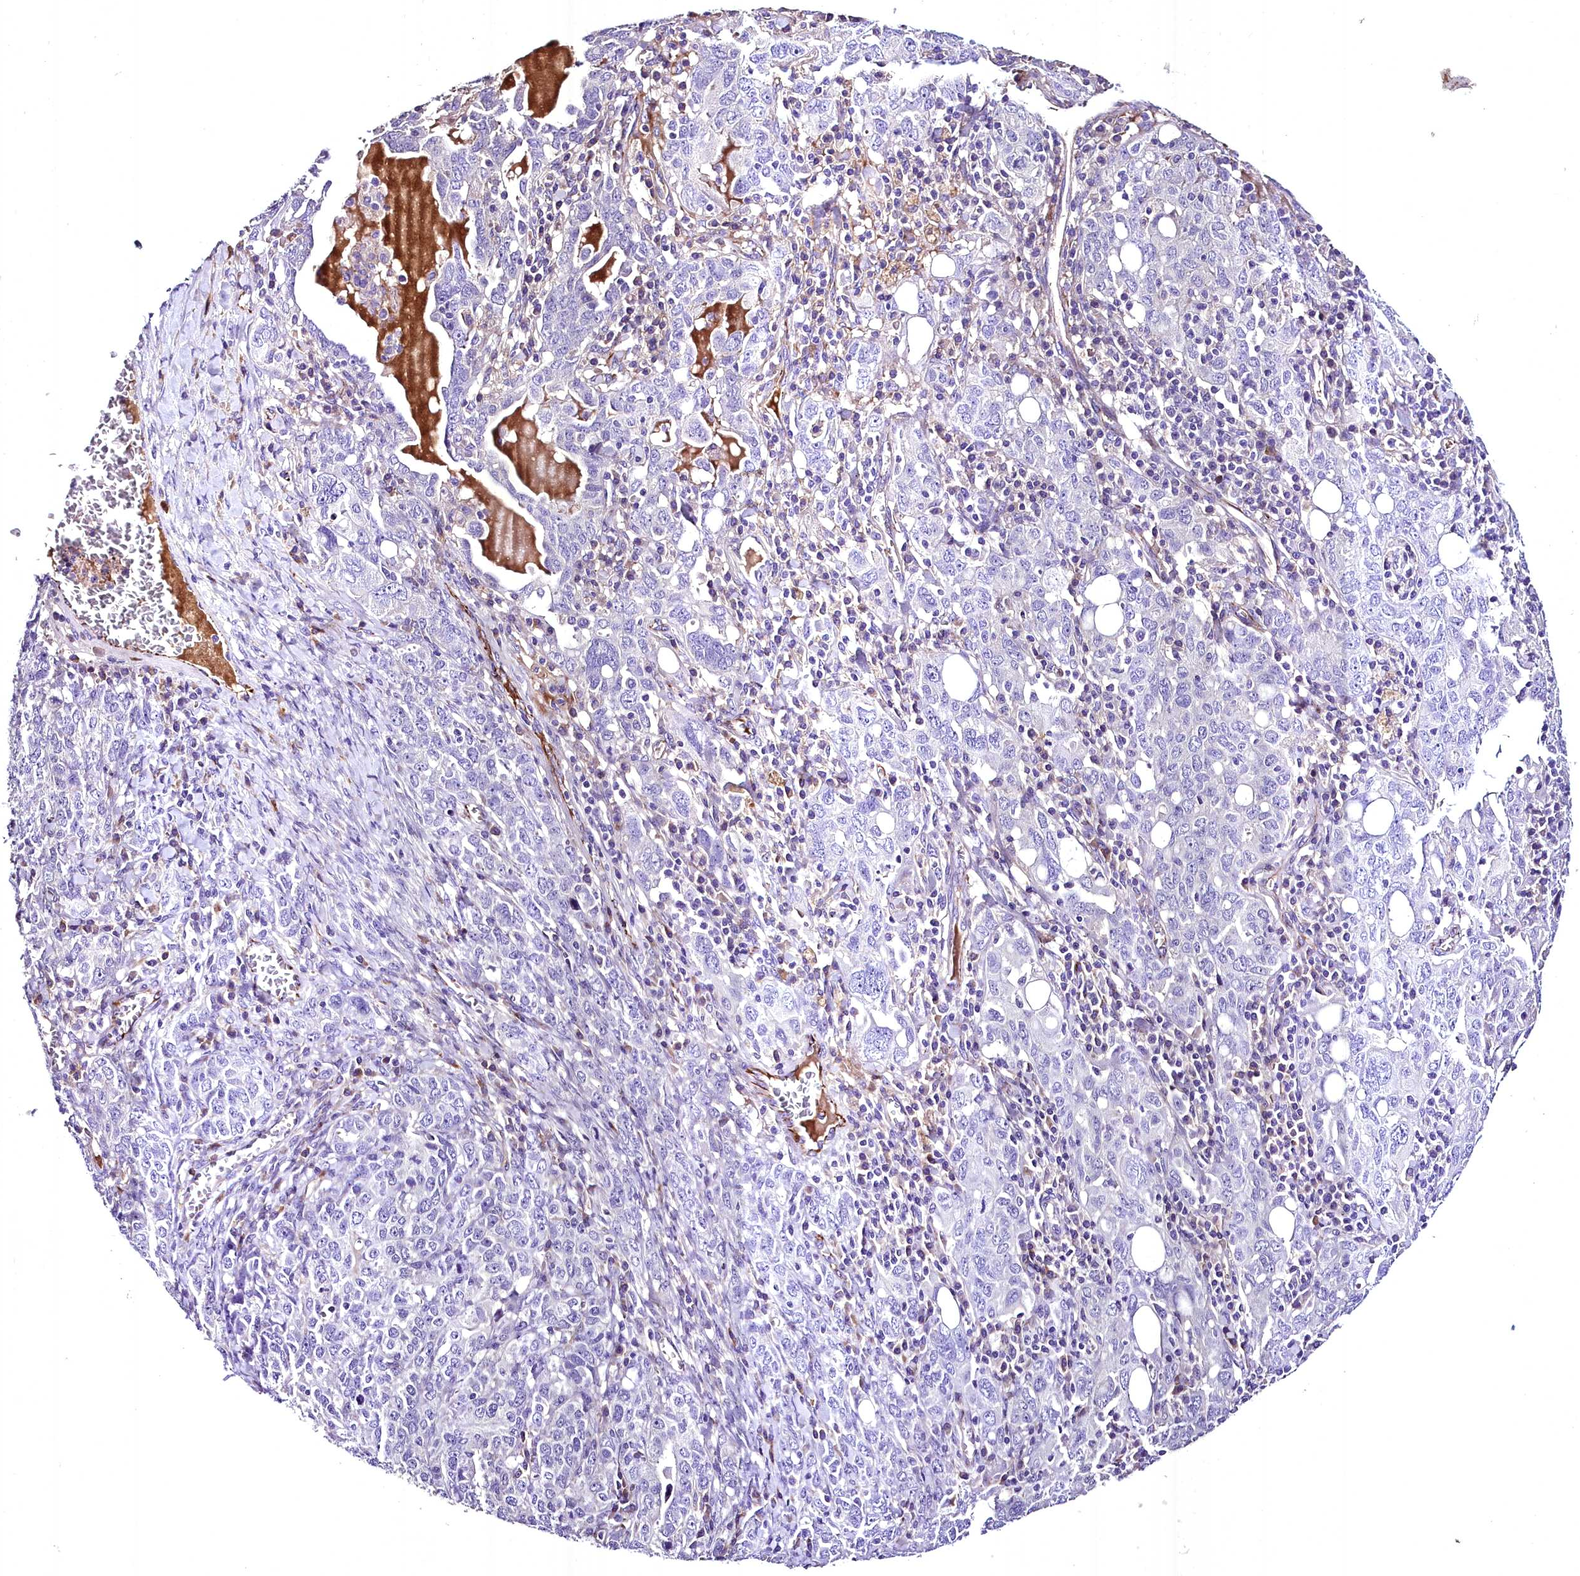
{"staining": {"intensity": "negative", "quantity": "none", "location": "none"}, "tissue": "ovarian cancer", "cell_type": "Tumor cells", "image_type": "cancer", "snomed": [{"axis": "morphology", "description": "Carcinoma, endometroid"}, {"axis": "topography", "description": "Ovary"}], "caption": "An image of ovarian endometroid carcinoma stained for a protein demonstrates no brown staining in tumor cells.", "gene": "MS4A18", "patient": {"sex": "female", "age": 62}}